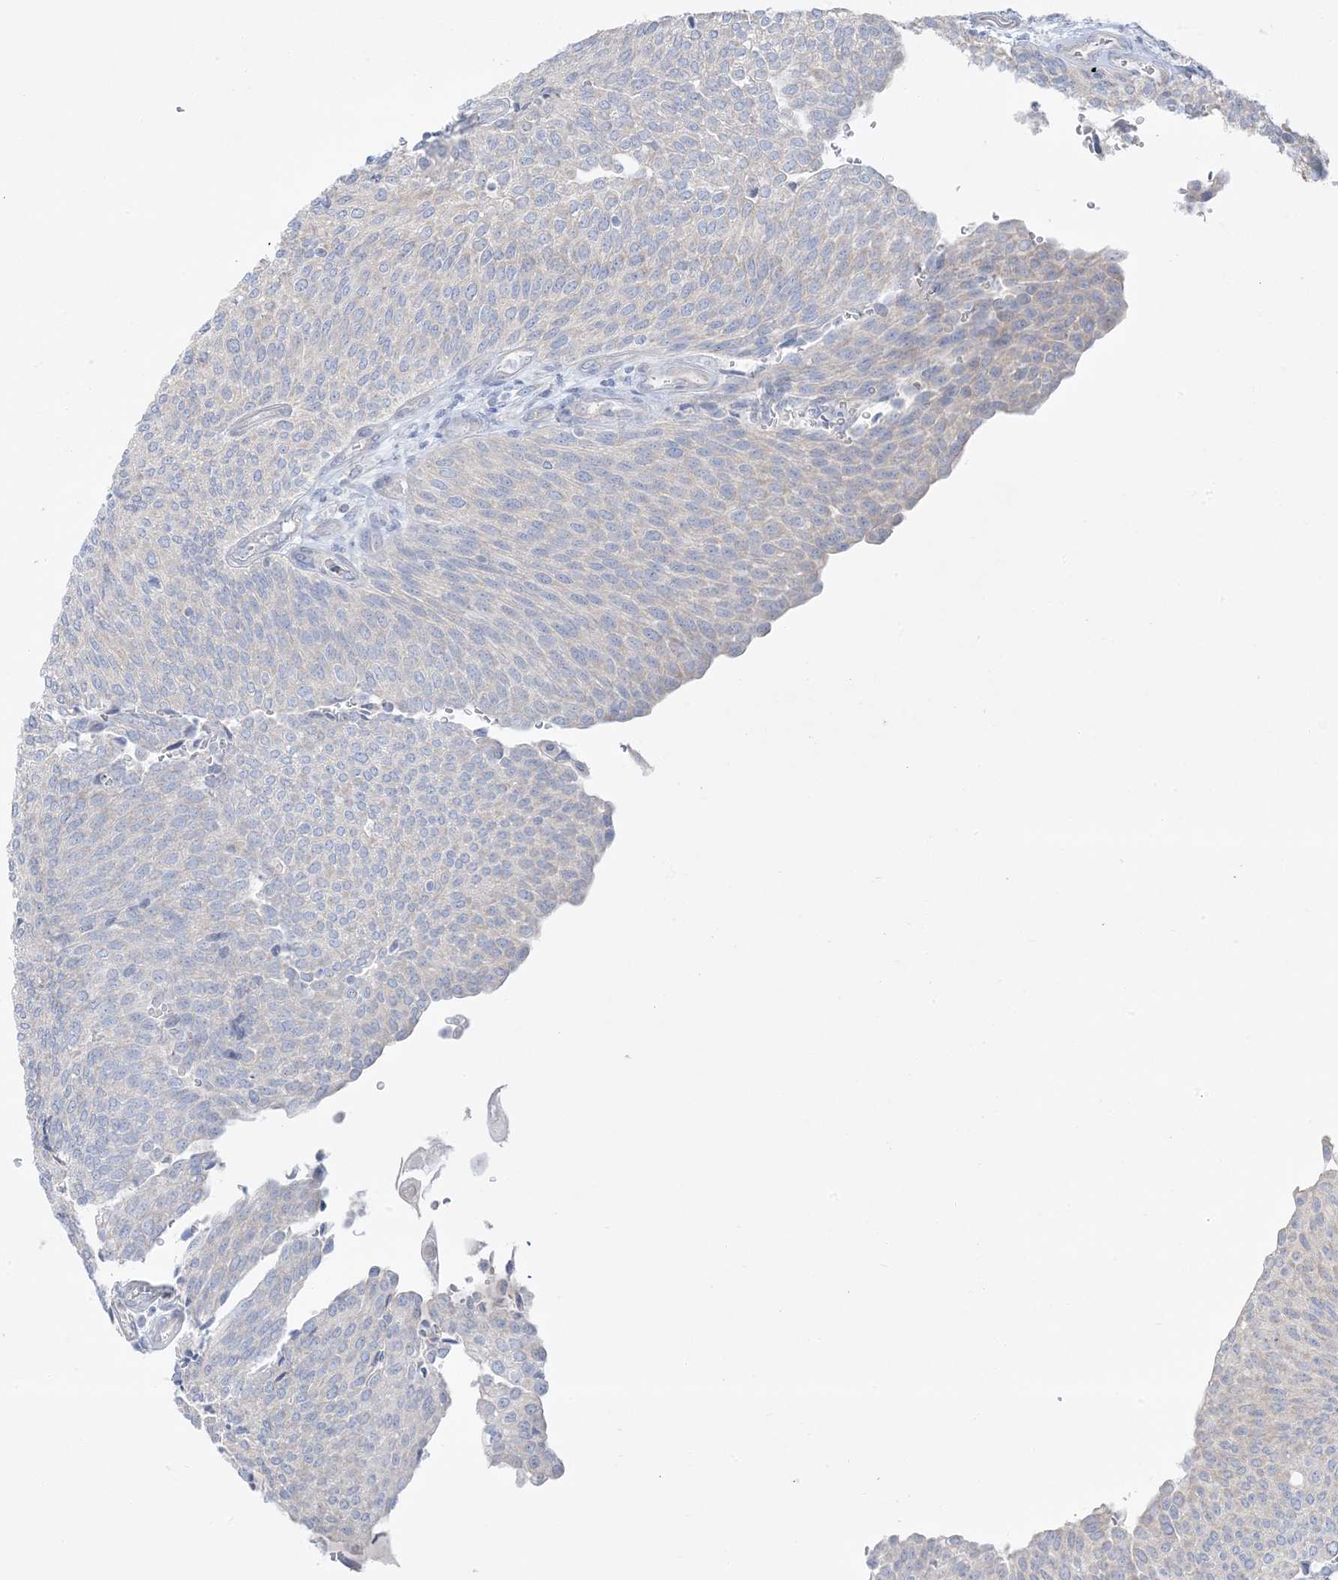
{"staining": {"intensity": "negative", "quantity": "none", "location": "none"}, "tissue": "urothelial cancer", "cell_type": "Tumor cells", "image_type": "cancer", "snomed": [{"axis": "morphology", "description": "Urothelial carcinoma, Low grade"}, {"axis": "topography", "description": "Urinary bladder"}], "caption": "IHC image of urothelial cancer stained for a protein (brown), which demonstrates no expression in tumor cells.", "gene": "FAM184A", "patient": {"sex": "female", "age": 79}}